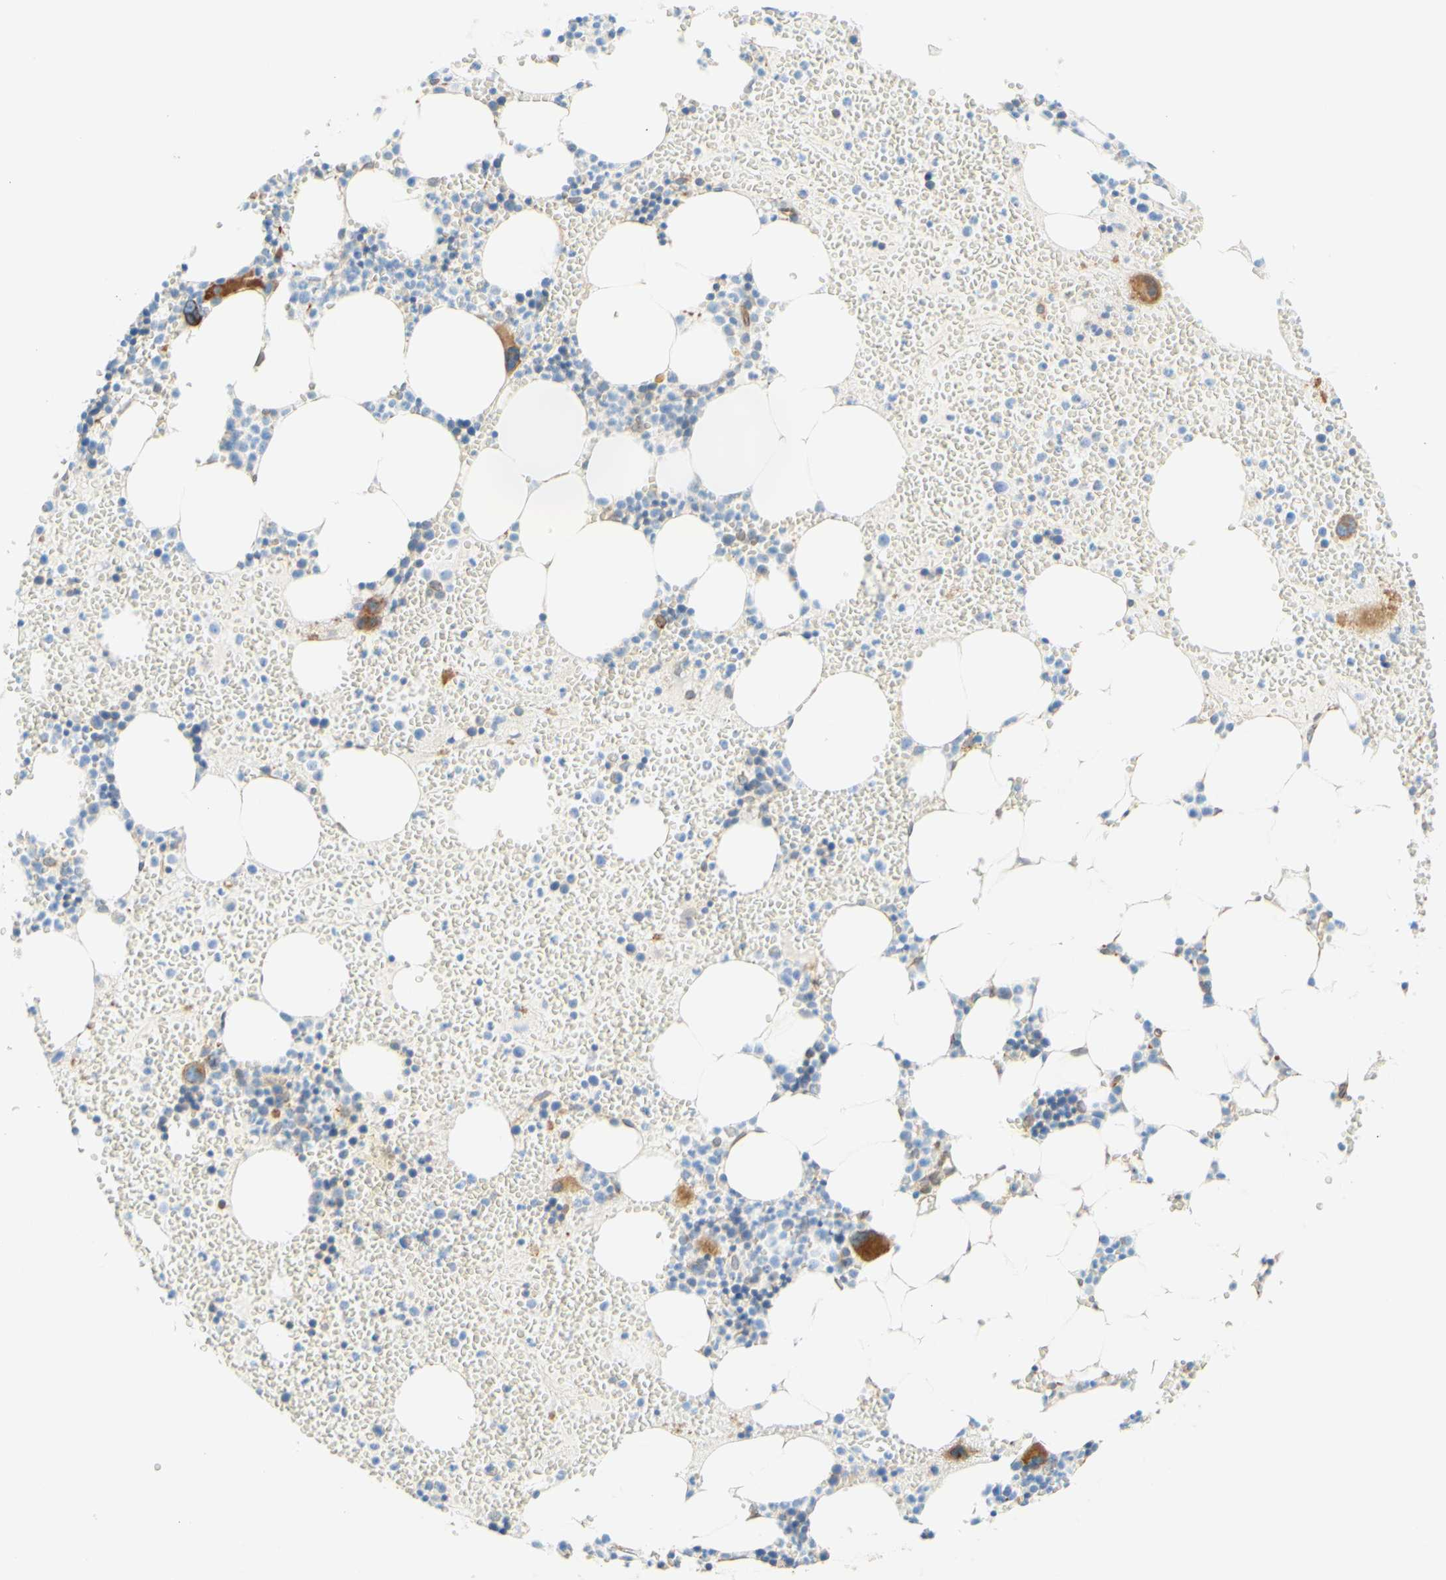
{"staining": {"intensity": "moderate", "quantity": "<25%", "location": "cytoplasmic/membranous"}, "tissue": "bone marrow", "cell_type": "Hematopoietic cells", "image_type": "normal", "snomed": [{"axis": "morphology", "description": "Normal tissue, NOS"}, {"axis": "morphology", "description": "Inflammation, NOS"}, {"axis": "topography", "description": "Bone marrow"}], "caption": "IHC of normal human bone marrow demonstrates low levels of moderate cytoplasmic/membranous expression in about <25% of hematopoietic cells.", "gene": "ENDOD1", "patient": {"sex": "female", "age": 76}}